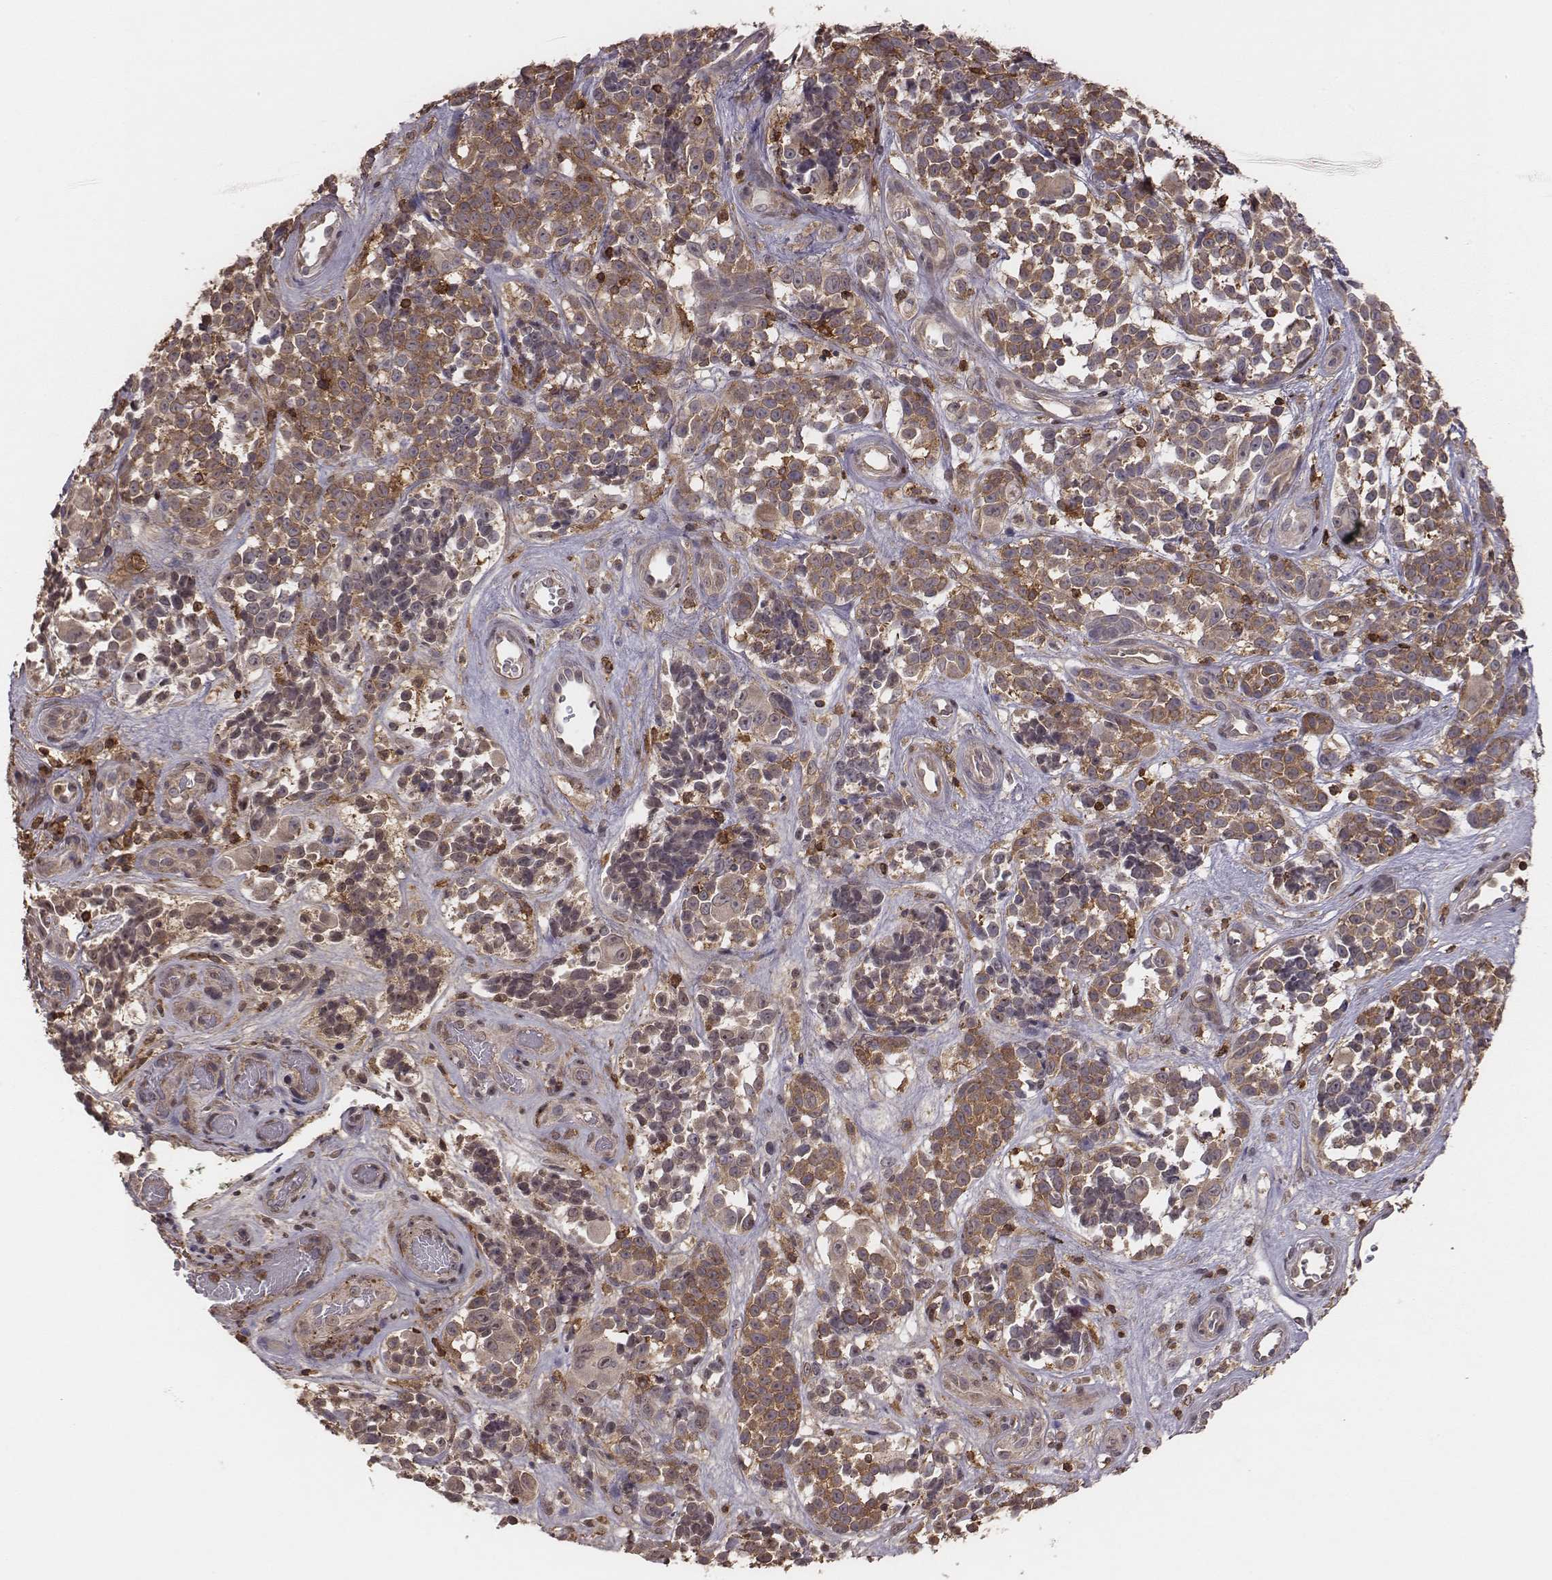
{"staining": {"intensity": "moderate", "quantity": "25%-75%", "location": "cytoplasmic/membranous"}, "tissue": "melanoma", "cell_type": "Tumor cells", "image_type": "cancer", "snomed": [{"axis": "morphology", "description": "Malignant melanoma, NOS"}, {"axis": "topography", "description": "Skin"}], "caption": "Melanoma stained for a protein (brown) exhibits moderate cytoplasmic/membranous positive positivity in about 25%-75% of tumor cells.", "gene": "PILRA", "patient": {"sex": "female", "age": 88}}